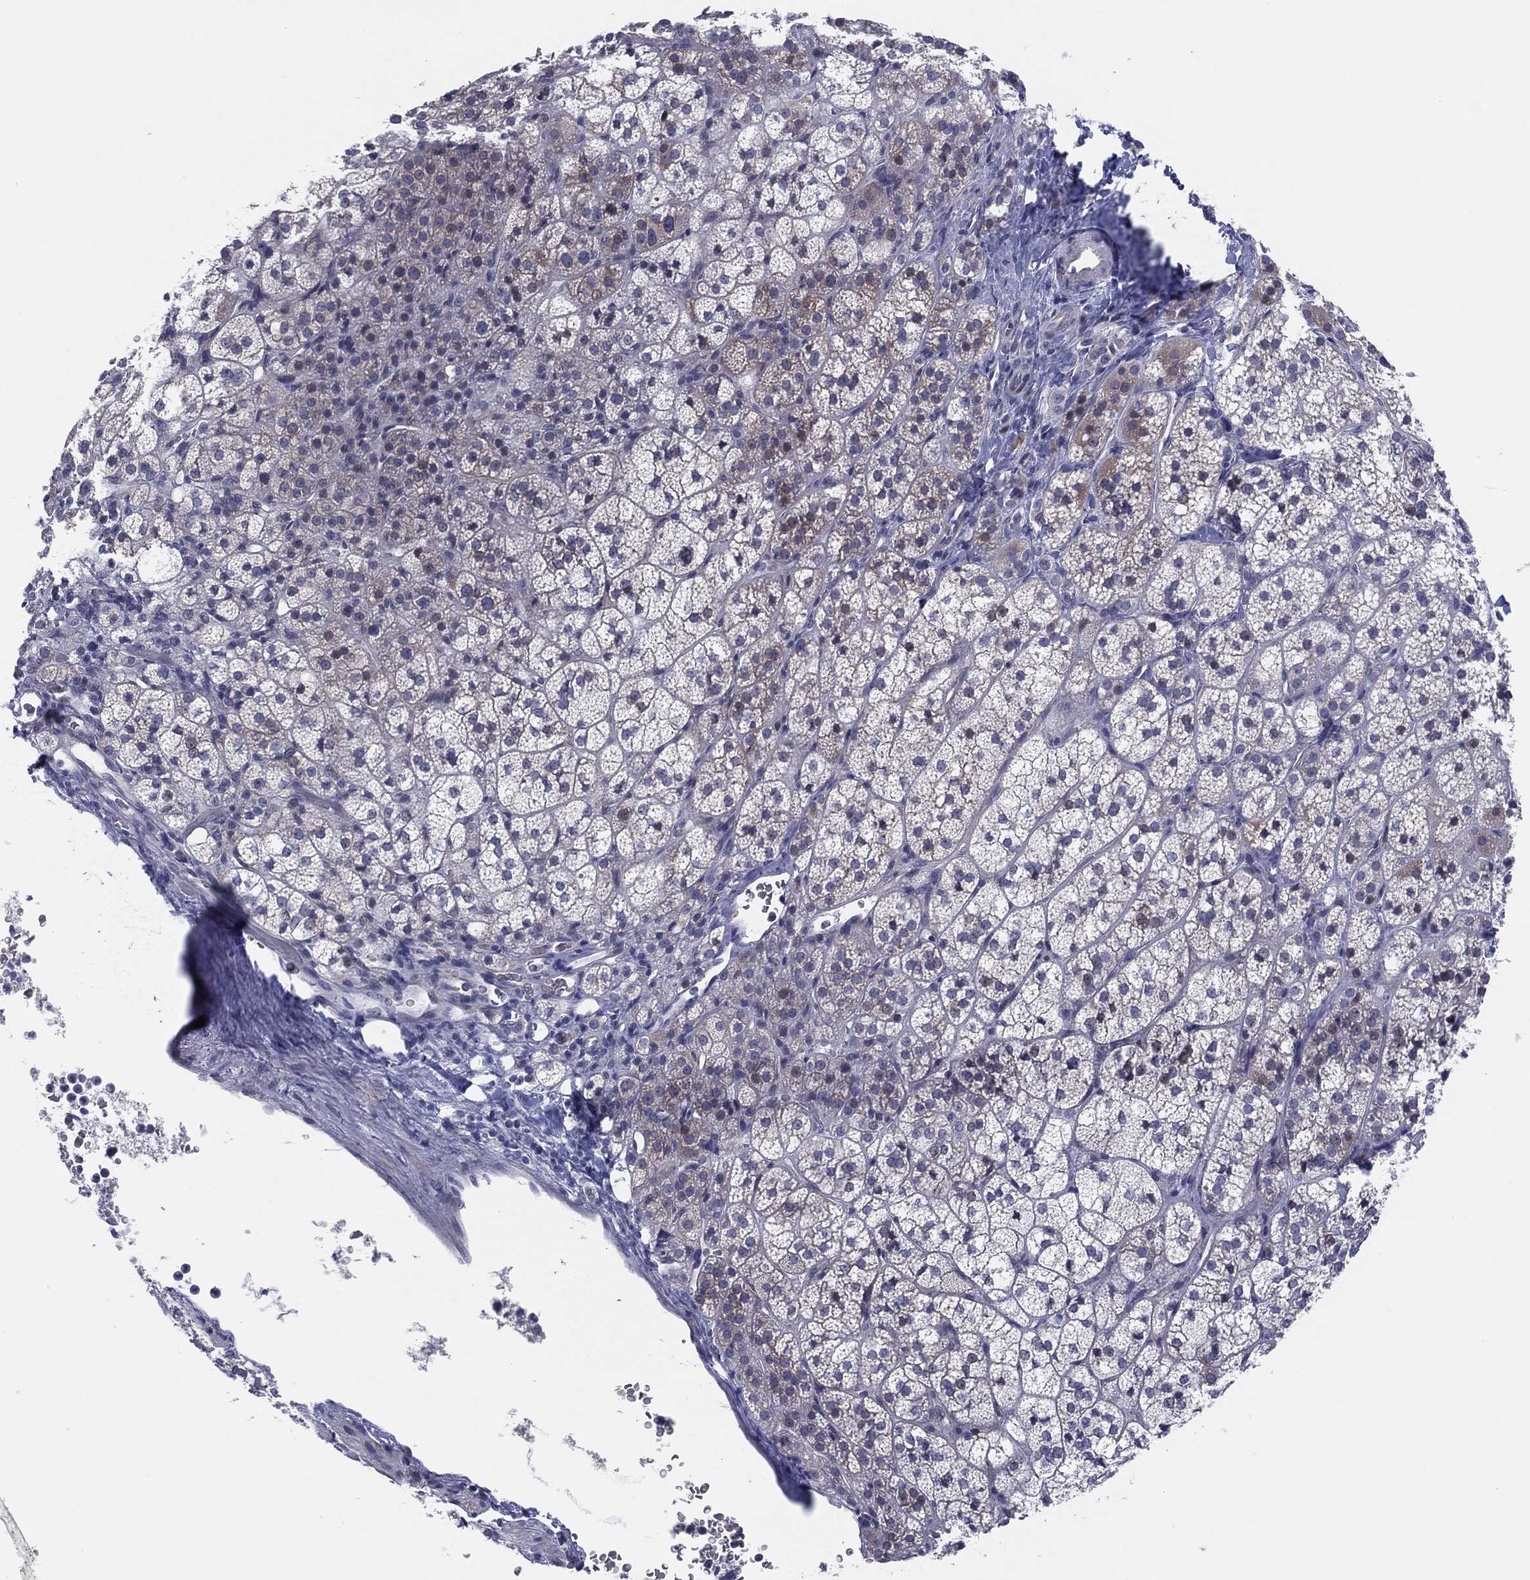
{"staining": {"intensity": "weak", "quantity": "<25%", "location": "cytoplasmic/membranous"}, "tissue": "adrenal gland", "cell_type": "Glandular cells", "image_type": "normal", "snomed": [{"axis": "morphology", "description": "Normal tissue, NOS"}, {"axis": "topography", "description": "Adrenal gland"}], "caption": "IHC micrograph of unremarkable adrenal gland: human adrenal gland stained with DAB (3,3'-diaminobenzidine) demonstrates no significant protein staining in glandular cells.", "gene": "HEATR4", "patient": {"sex": "female", "age": 60}}